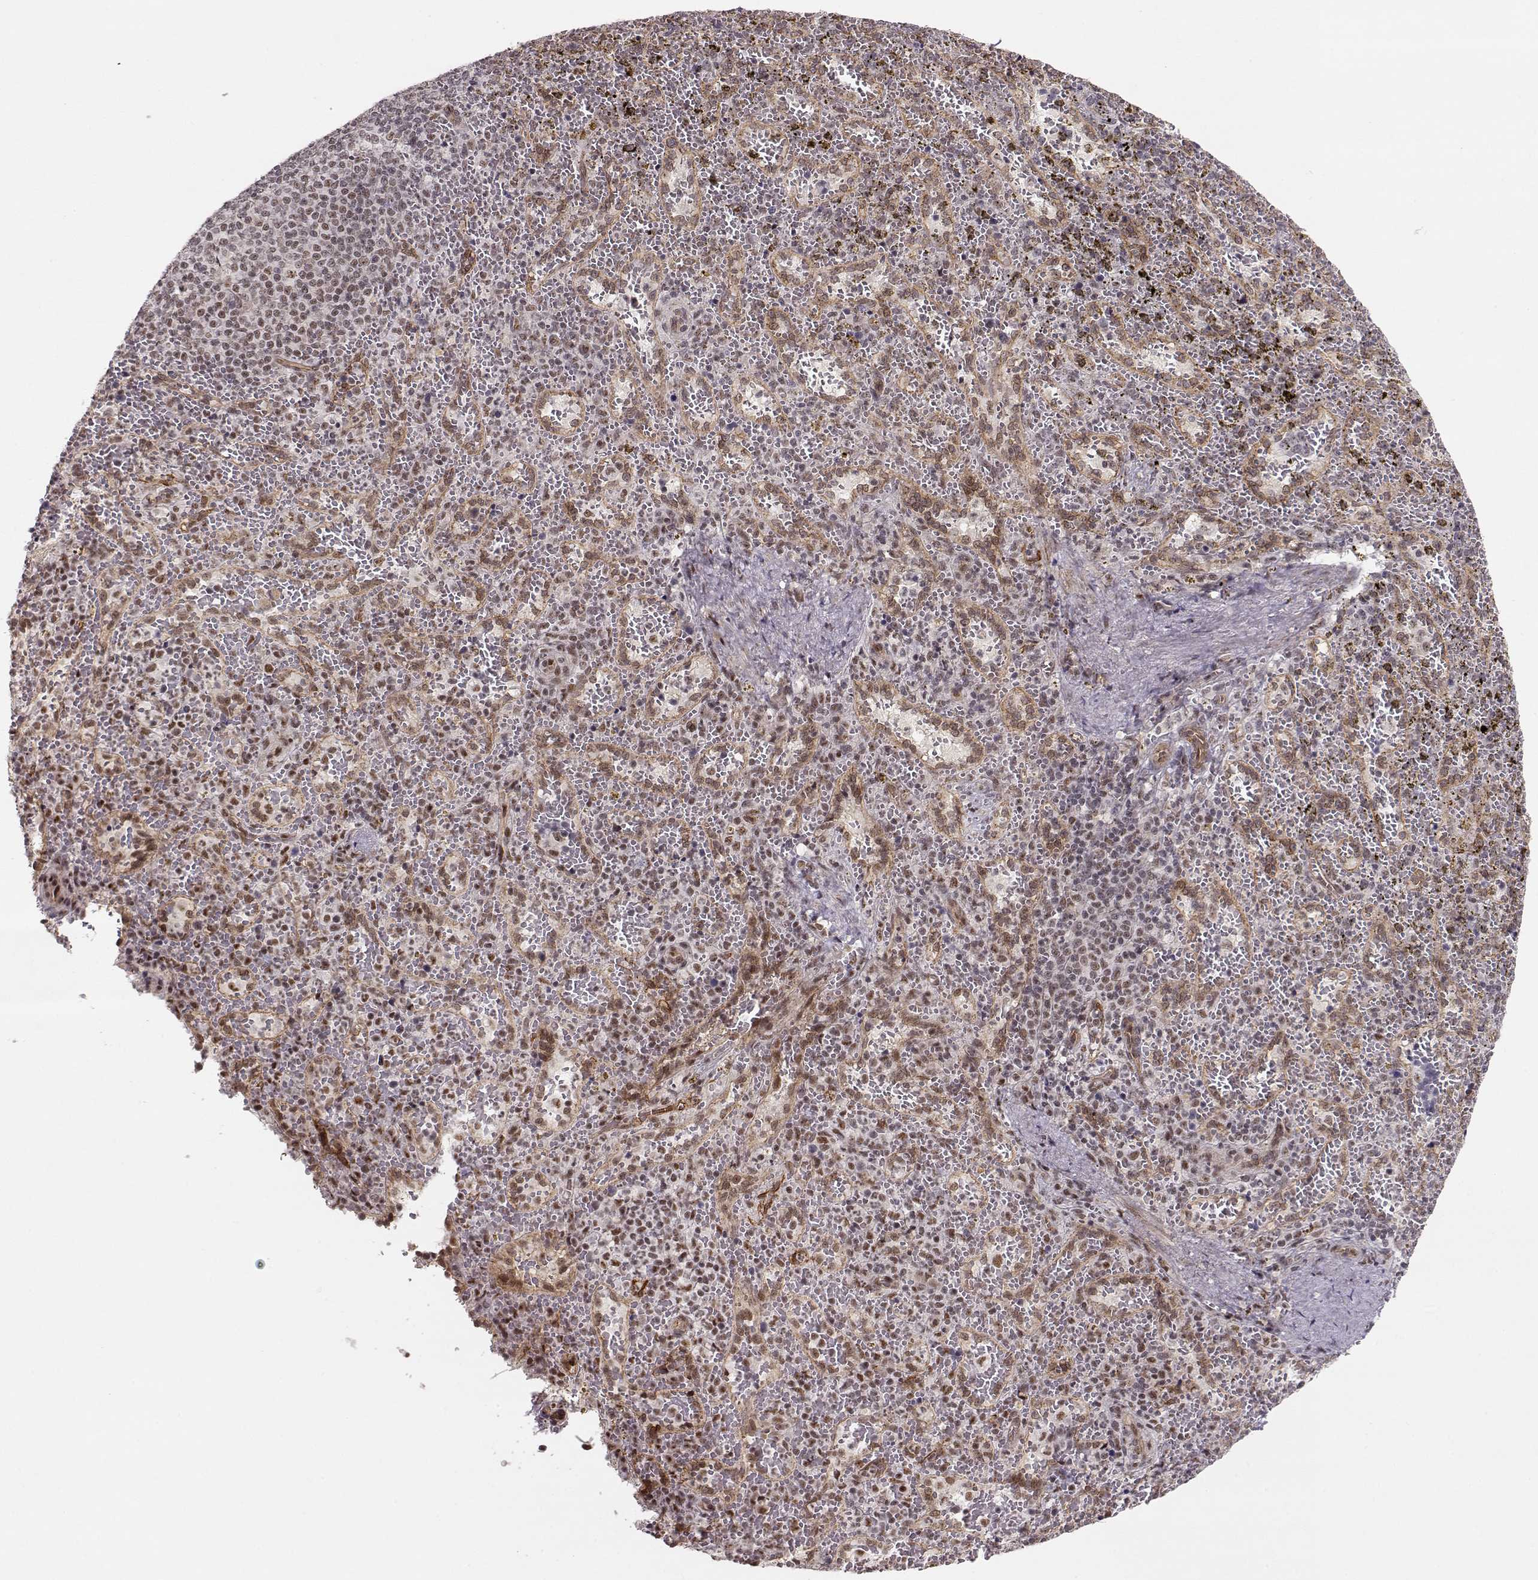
{"staining": {"intensity": "moderate", "quantity": ">75%", "location": "cytoplasmic/membranous,nuclear"}, "tissue": "spleen", "cell_type": "Cells in red pulp", "image_type": "normal", "snomed": [{"axis": "morphology", "description": "Normal tissue, NOS"}, {"axis": "topography", "description": "Spleen"}], "caption": "A high-resolution image shows immunohistochemistry staining of normal spleen, which reveals moderate cytoplasmic/membranous,nuclear staining in approximately >75% of cells in red pulp.", "gene": "CIR1", "patient": {"sex": "female", "age": 50}}